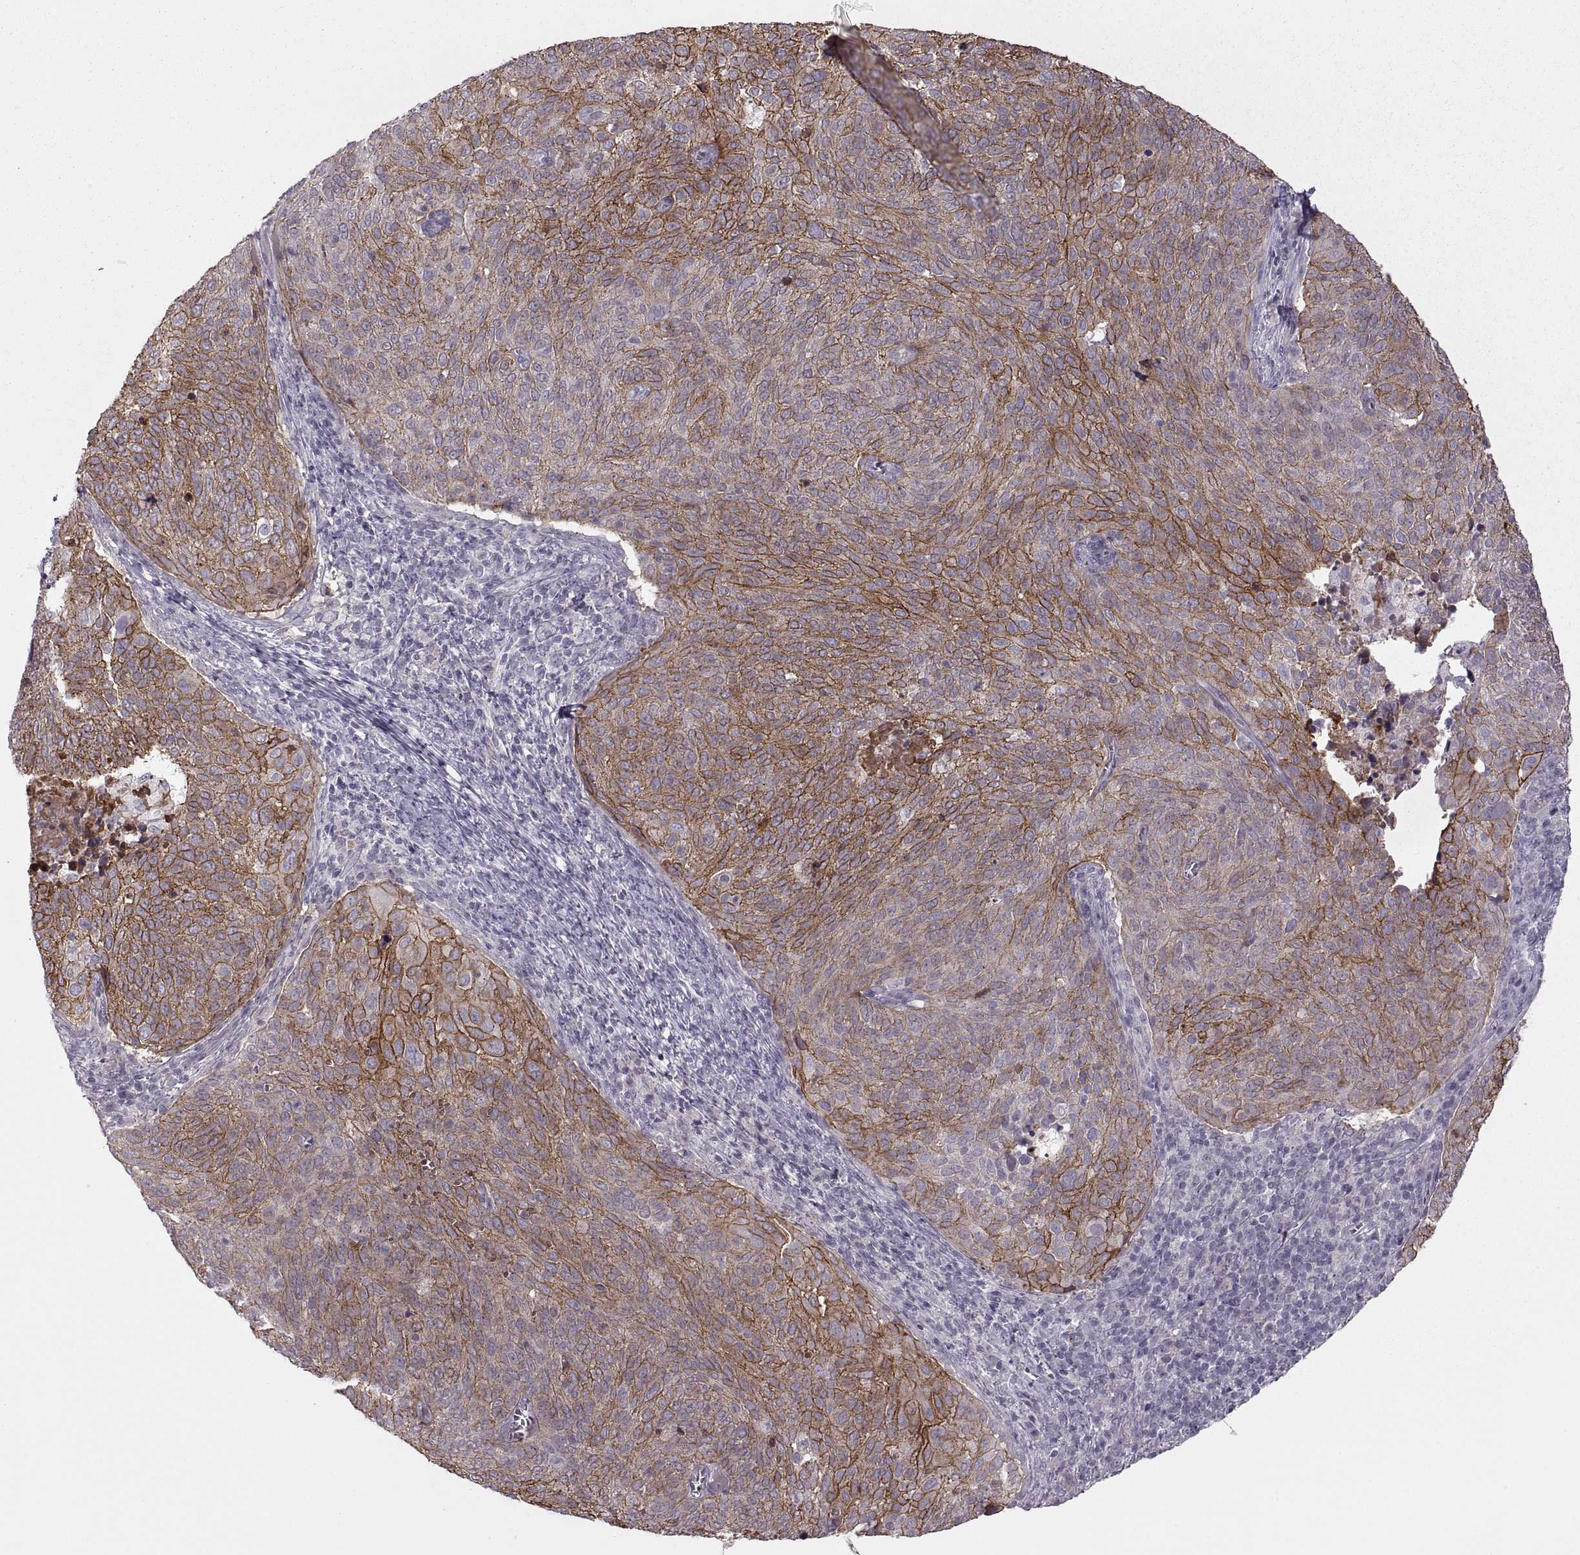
{"staining": {"intensity": "strong", "quantity": "25%-75%", "location": "cytoplasmic/membranous"}, "tissue": "cervical cancer", "cell_type": "Tumor cells", "image_type": "cancer", "snomed": [{"axis": "morphology", "description": "Squamous cell carcinoma, NOS"}, {"axis": "topography", "description": "Cervix"}], "caption": "Immunohistochemical staining of cervical cancer reveals high levels of strong cytoplasmic/membranous expression in about 25%-75% of tumor cells.", "gene": "RIPK4", "patient": {"sex": "female", "age": 39}}